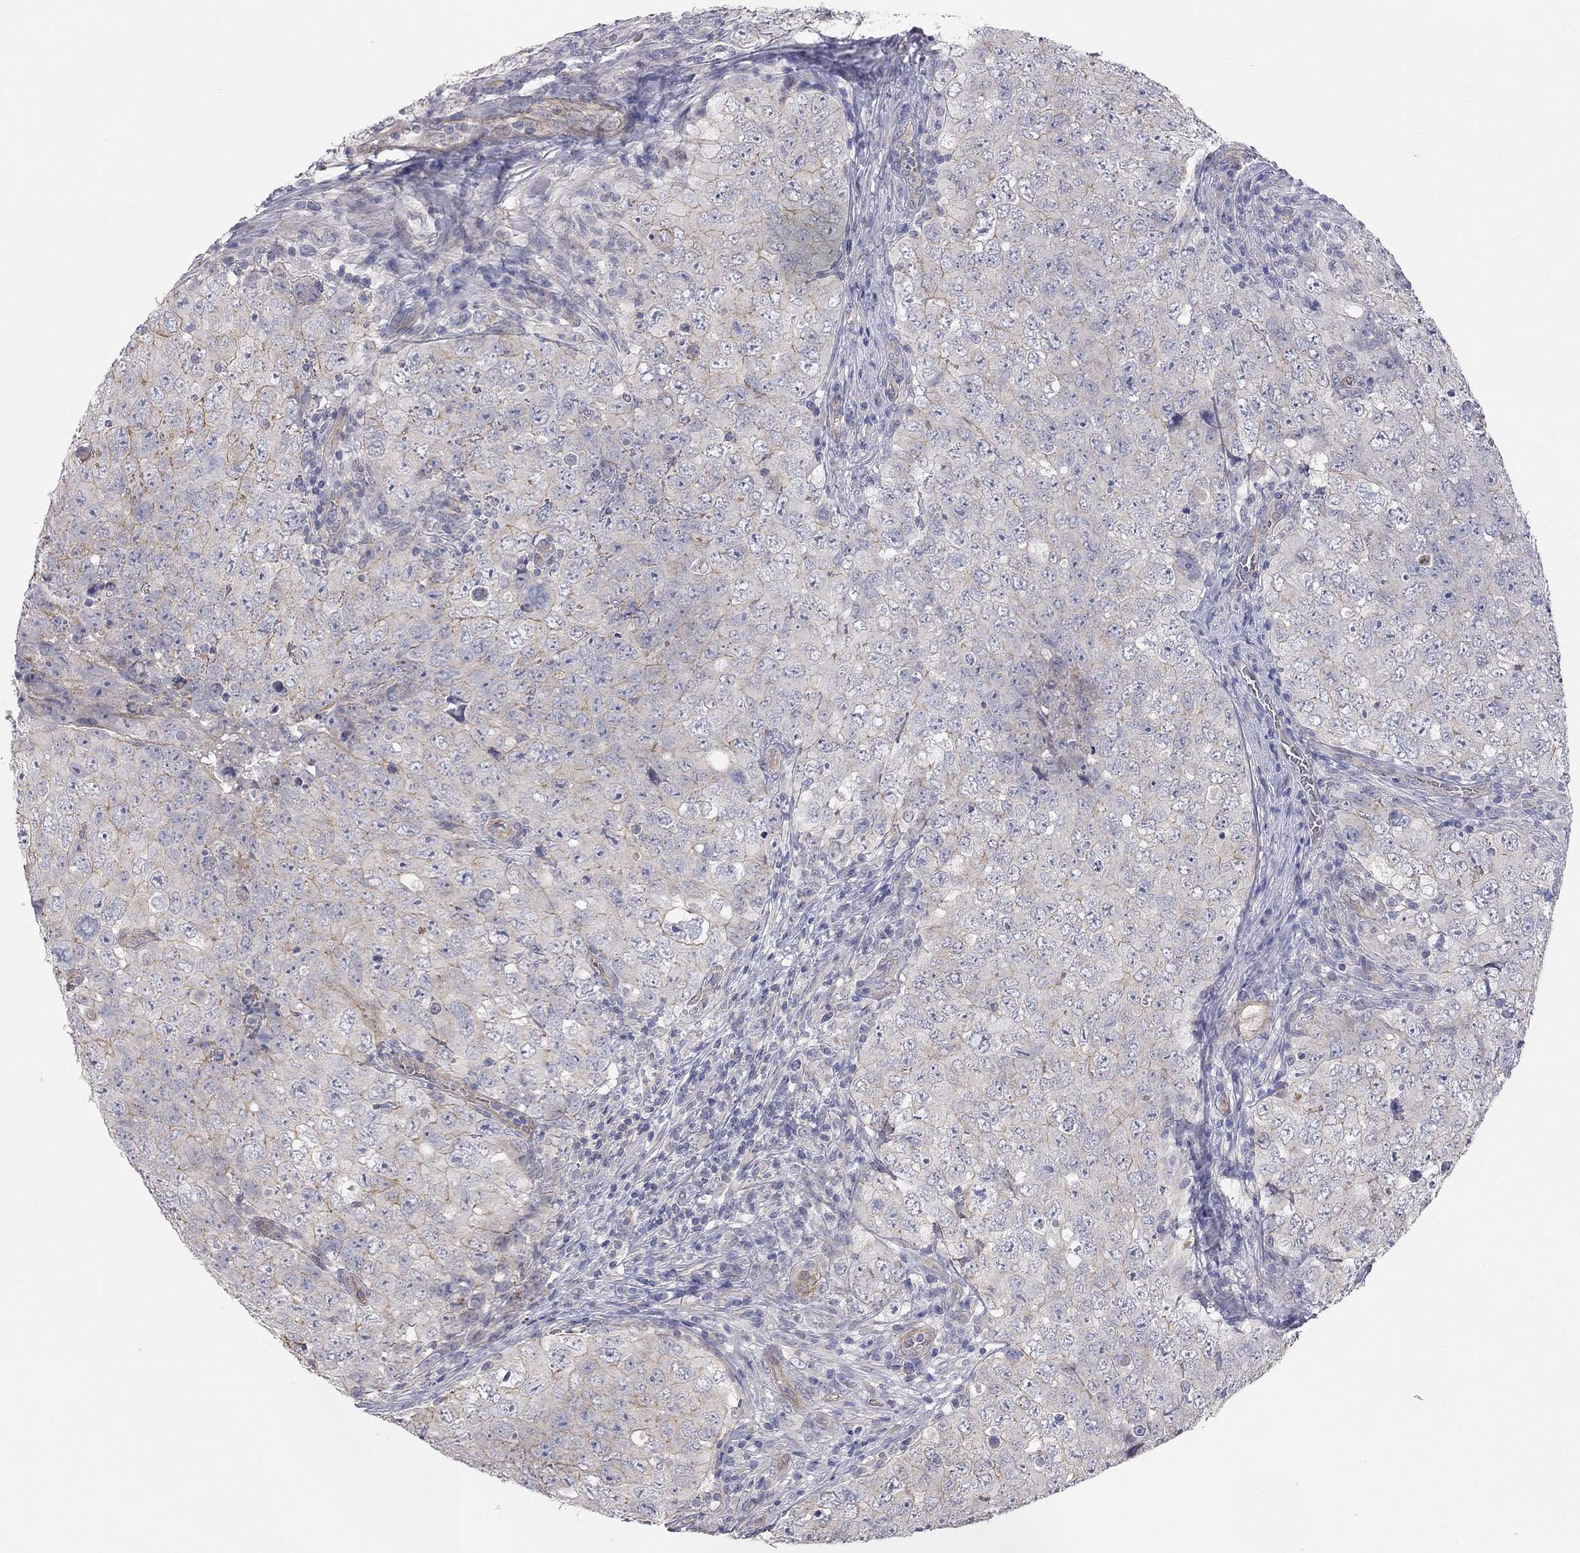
{"staining": {"intensity": "moderate", "quantity": "<25%", "location": "cytoplasmic/membranous"}, "tissue": "testis cancer", "cell_type": "Tumor cells", "image_type": "cancer", "snomed": [{"axis": "morphology", "description": "Seminoma, NOS"}, {"axis": "topography", "description": "Testis"}], "caption": "Immunohistochemistry (IHC) histopathology image of neoplastic tissue: human seminoma (testis) stained using immunohistochemistry demonstrates low levels of moderate protein expression localized specifically in the cytoplasmic/membranous of tumor cells, appearing as a cytoplasmic/membranous brown color.", "gene": "KCNB1", "patient": {"sex": "male", "age": 34}}